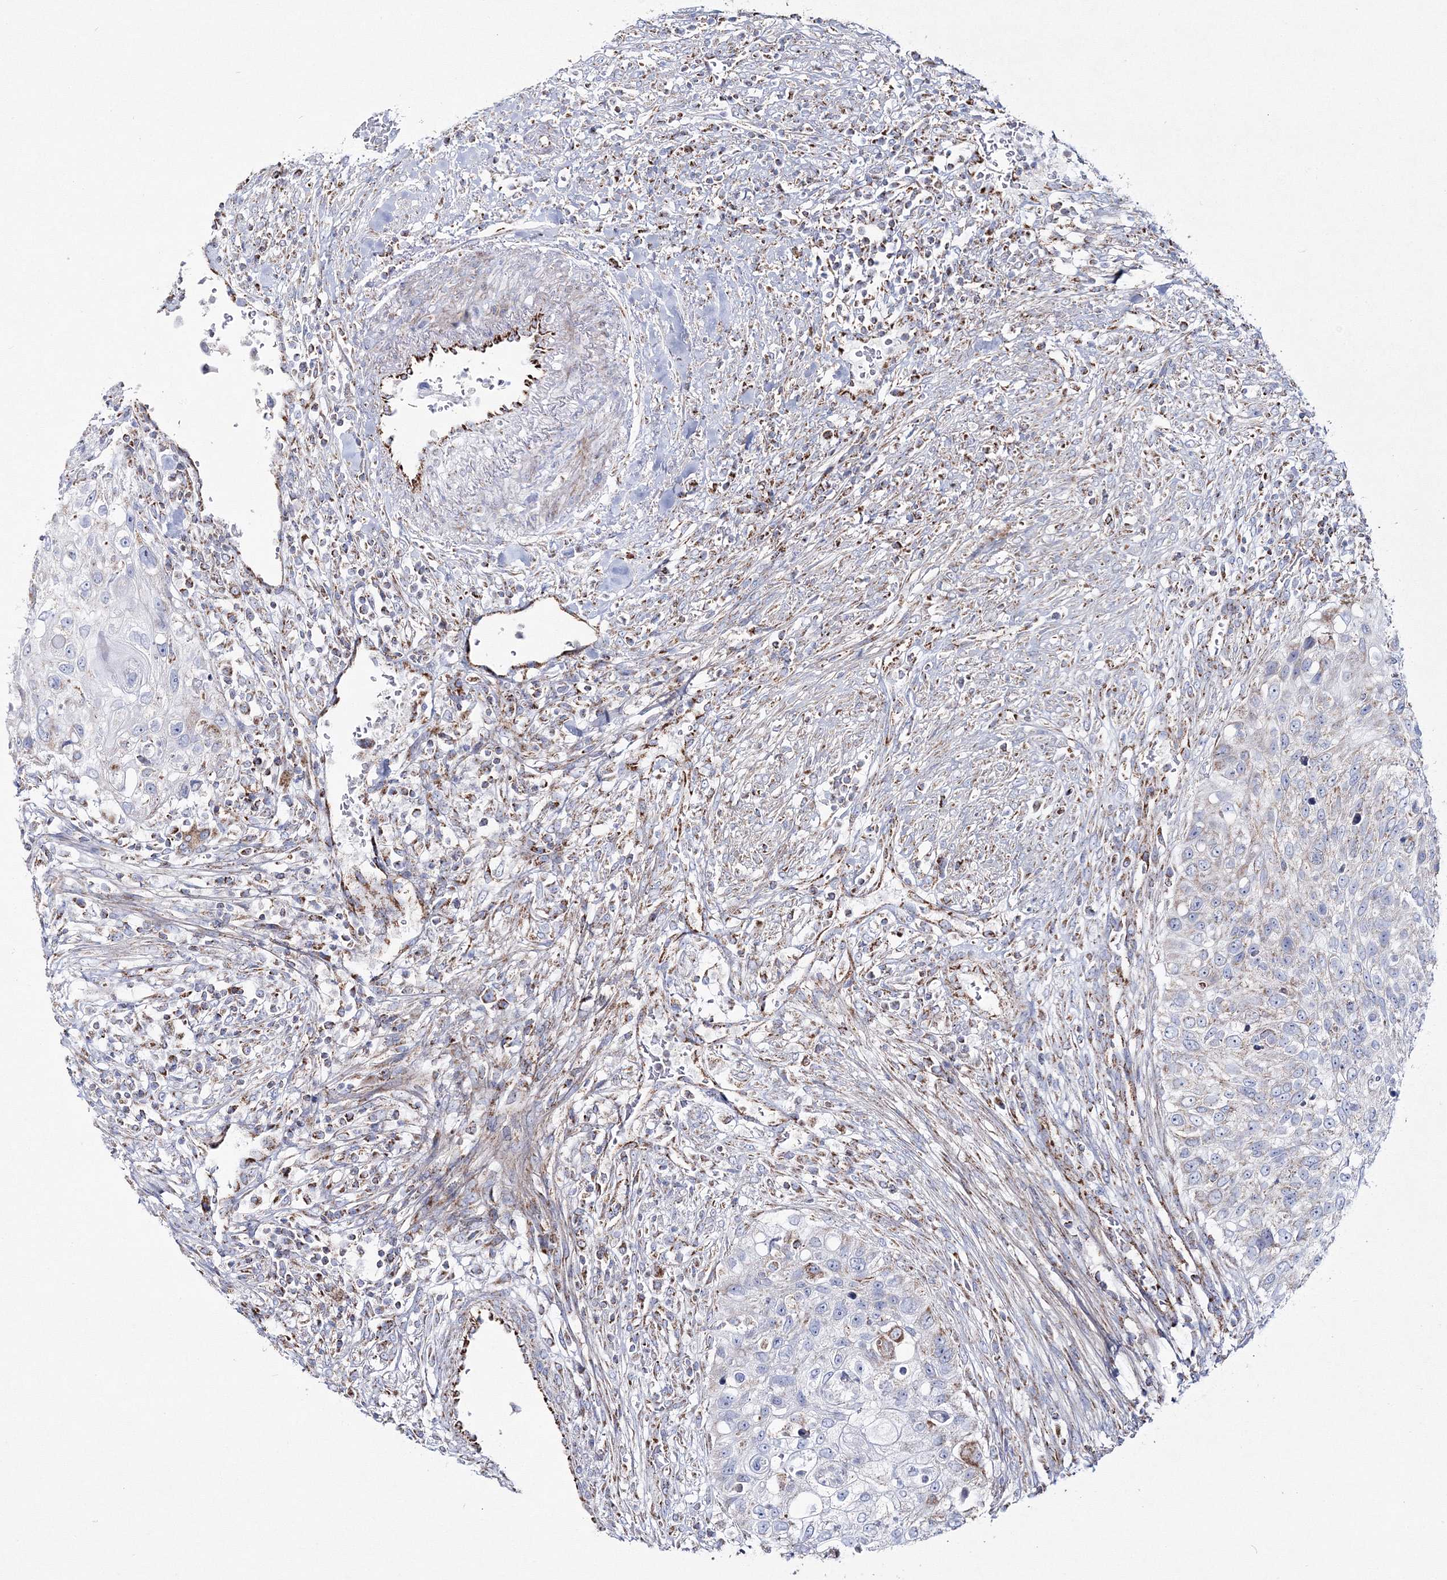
{"staining": {"intensity": "negative", "quantity": "none", "location": "none"}, "tissue": "urothelial cancer", "cell_type": "Tumor cells", "image_type": "cancer", "snomed": [{"axis": "morphology", "description": "Urothelial carcinoma, High grade"}, {"axis": "topography", "description": "Urinary bladder"}], "caption": "A histopathology image of urothelial cancer stained for a protein reveals no brown staining in tumor cells. The staining is performed using DAB (3,3'-diaminobenzidine) brown chromogen with nuclei counter-stained in using hematoxylin.", "gene": "HIBCH", "patient": {"sex": "female", "age": 60}}